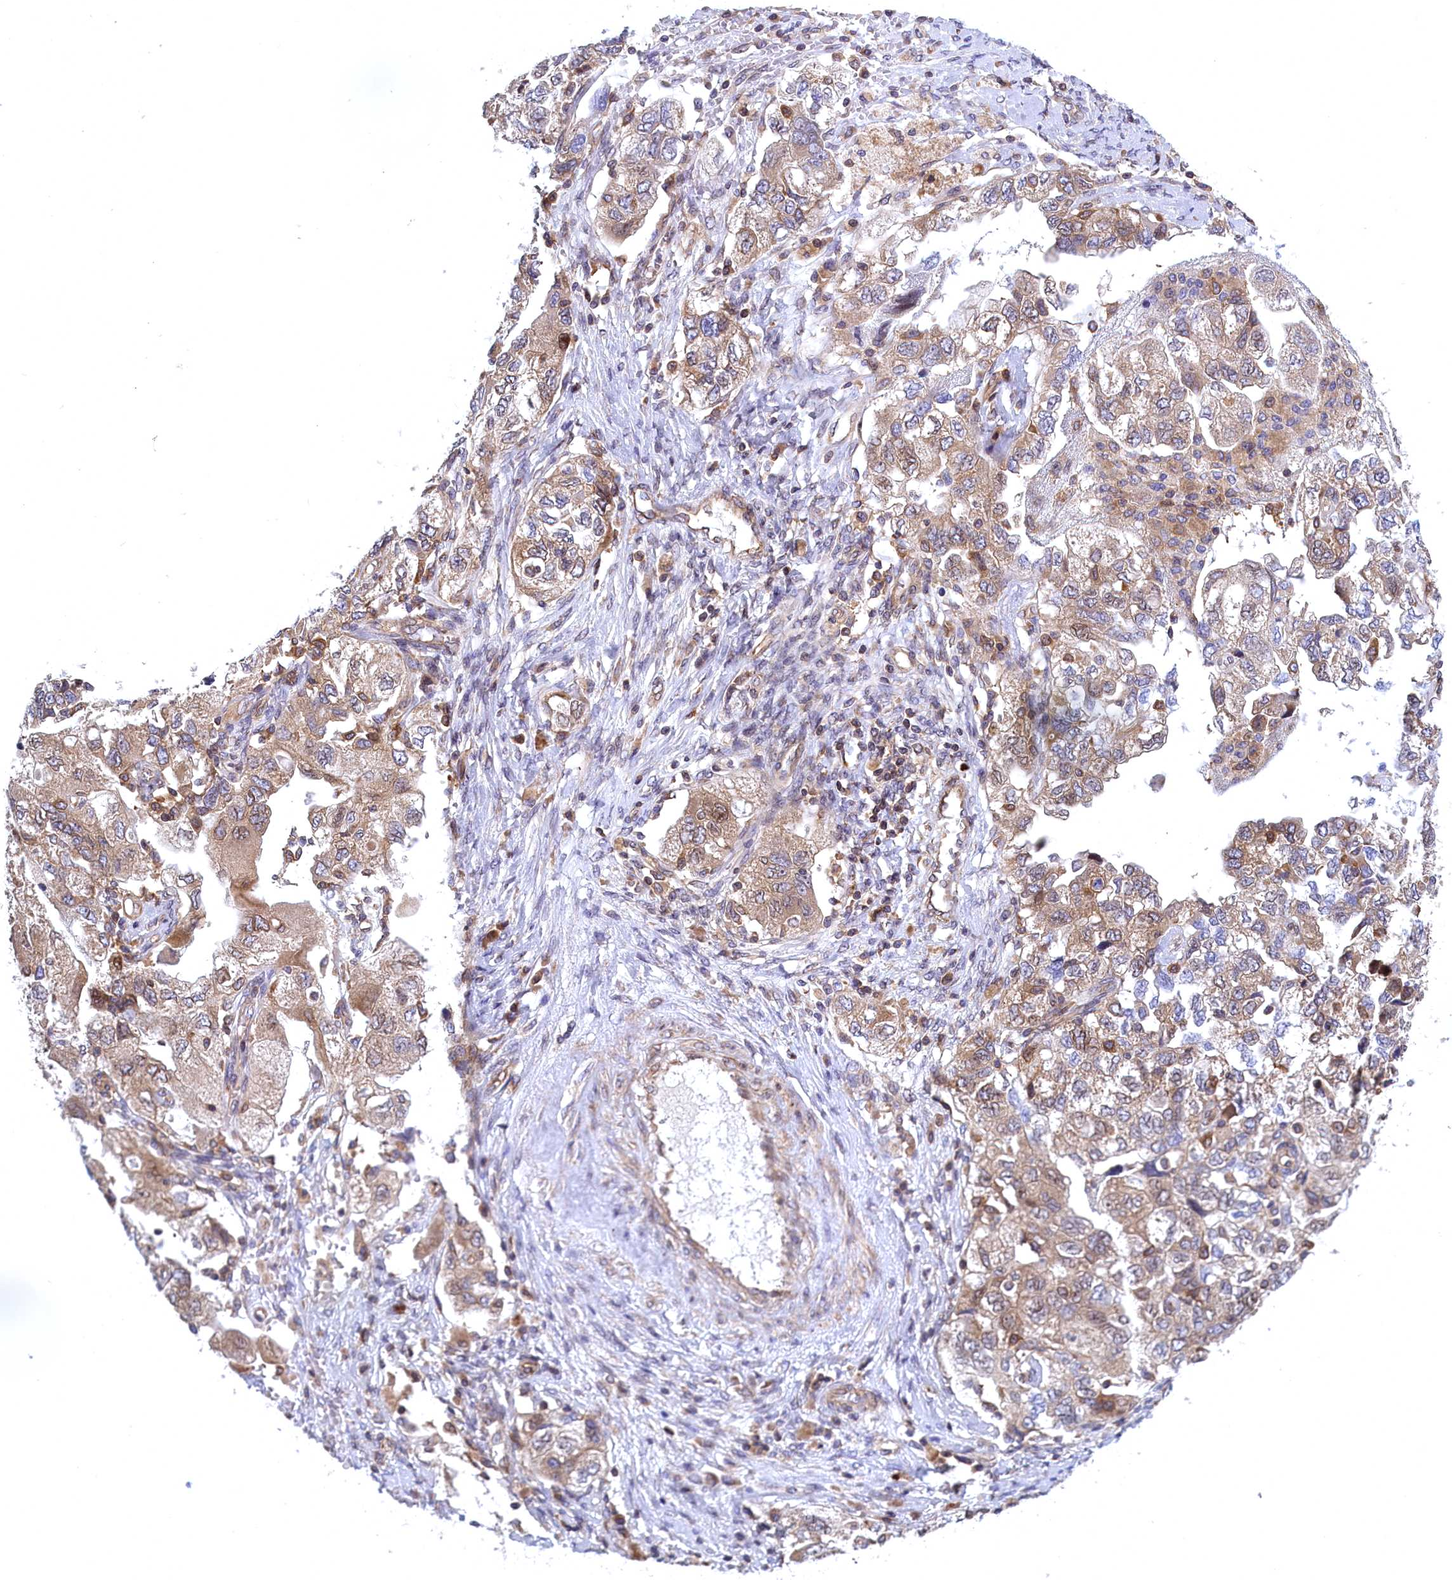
{"staining": {"intensity": "moderate", "quantity": "25%-75%", "location": "cytoplasmic/membranous"}, "tissue": "ovarian cancer", "cell_type": "Tumor cells", "image_type": "cancer", "snomed": [{"axis": "morphology", "description": "Carcinoma, NOS"}, {"axis": "morphology", "description": "Cystadenocarcinoma, serous, NOS"}, {"axis": "topography", "description": "Ovary"}], "caption": "A brown stain shows moderate cytoplasmic/membranous positivity of a protein in ovarian serous cystadenocarcinoma tumor cells.", "gene": "NAA10", "patient": {"sex": "female", "age": 69}}